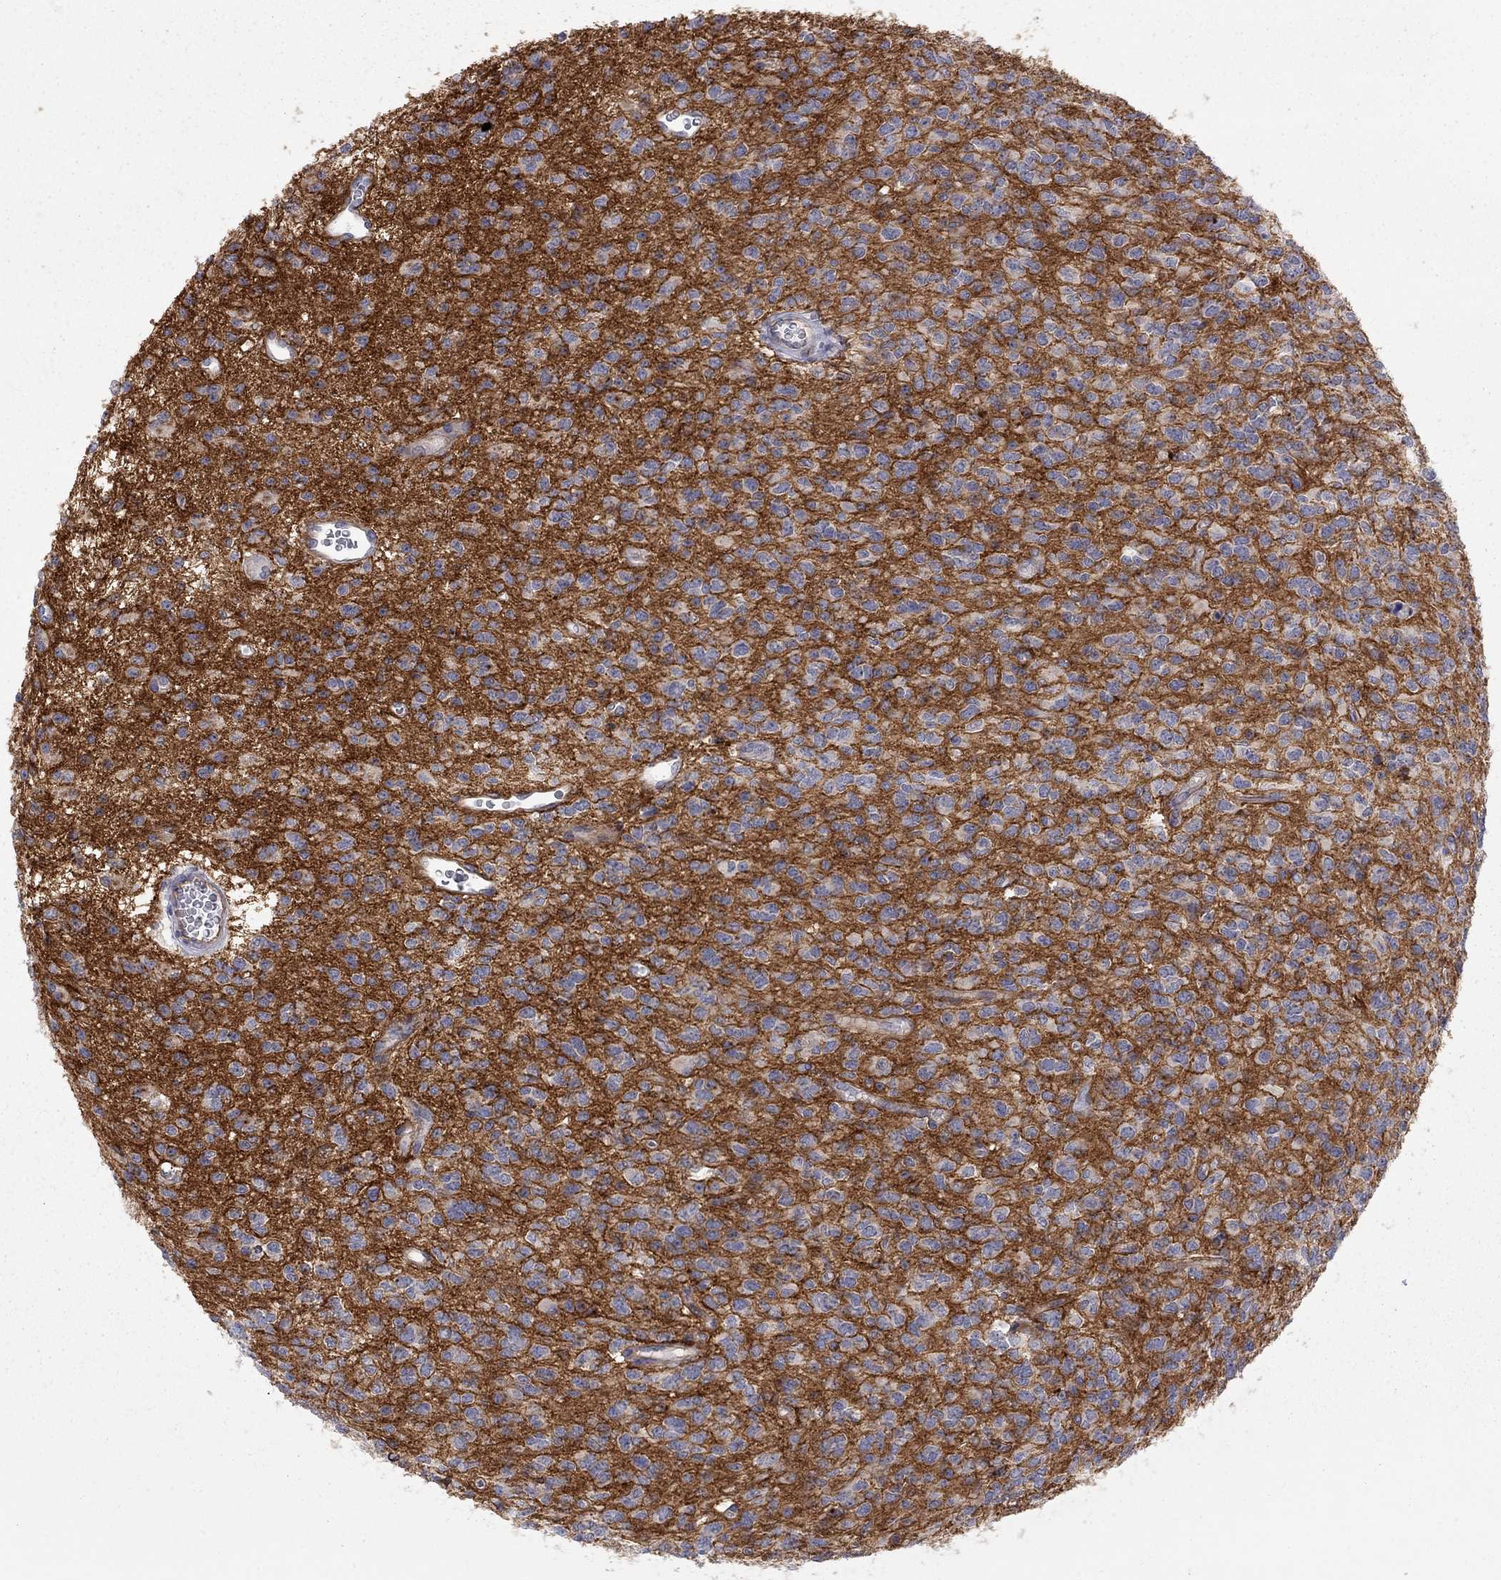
{"staining": {"intensity": "strong", "quantity": "<25%", "location": "cytoplasmic/membranous"}, "tissue": "glioma", "cell_type": "Tumor cells", "image_type": "cancer", "snomed": [{"axis": "morphology", "description": "Glioma, malignant, Low grade"}, {"axis": "topography", "description": "Brain"}], "caption": "Low-grade glioma (malignant) stained with a protein marker shows strong staining in tumor cells.", "gene": "GPRC5B", "patient": {"sex": "female", "age": 45}}